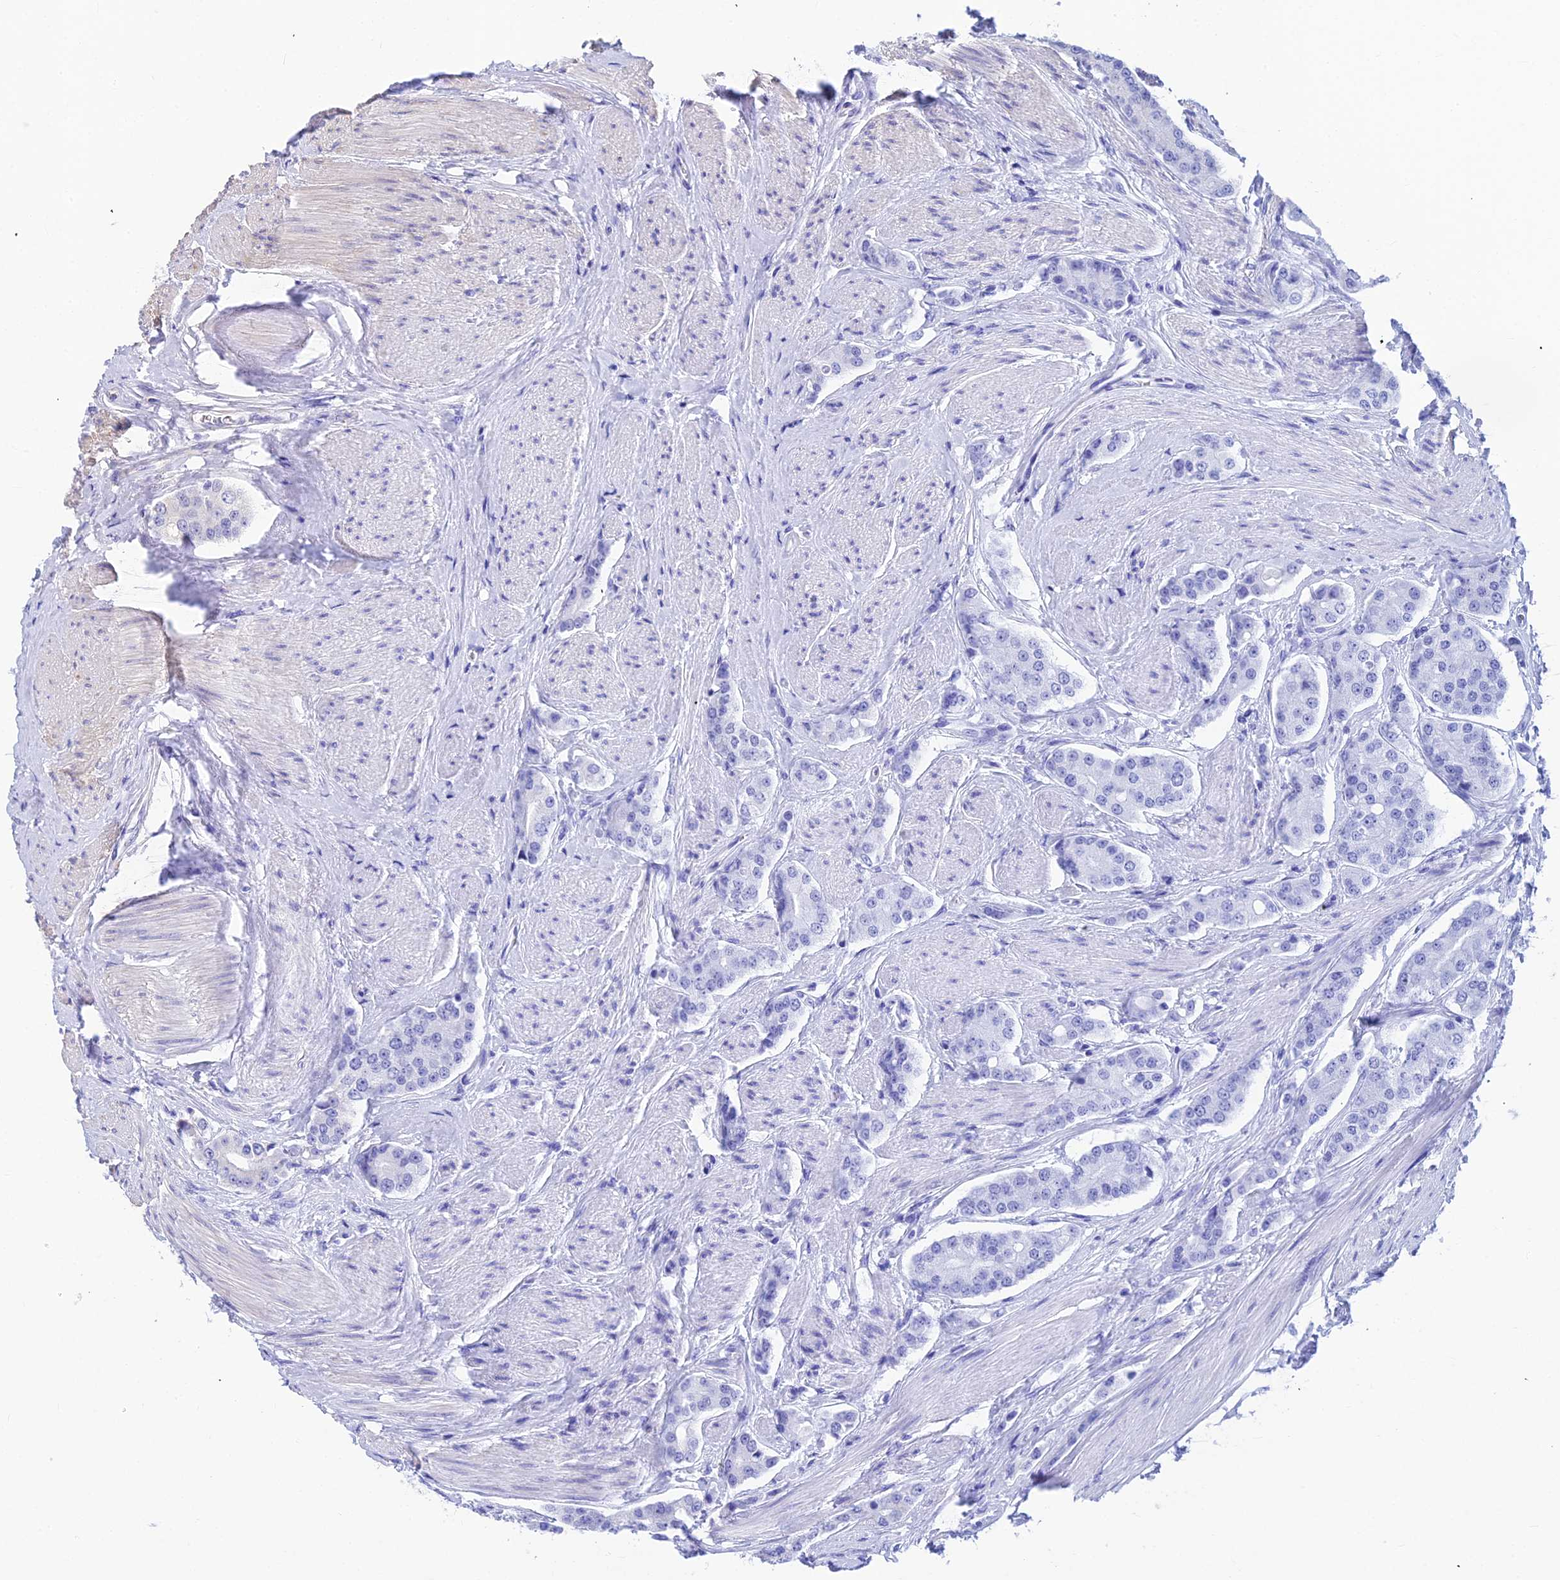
{"staining": {"intensity": "weak", "quantity": "<25%", "location": "cytoplasmic/membranous"}, "tissue": "prostate cancer", "cell_type": "Tumor cells", "image_type": "cancer", "snomed": [{"axis": "morphology", "description": "Adenocarcinoma, High grade"}, {"axis": "topography", "description": "Prostate"}], "caption": "Human prostate cancer stained for a protein using IHC reveals no positivity in tumor cells.", "gene": "ASPHD1", "patient": {"sex": "male", "age": 71}}